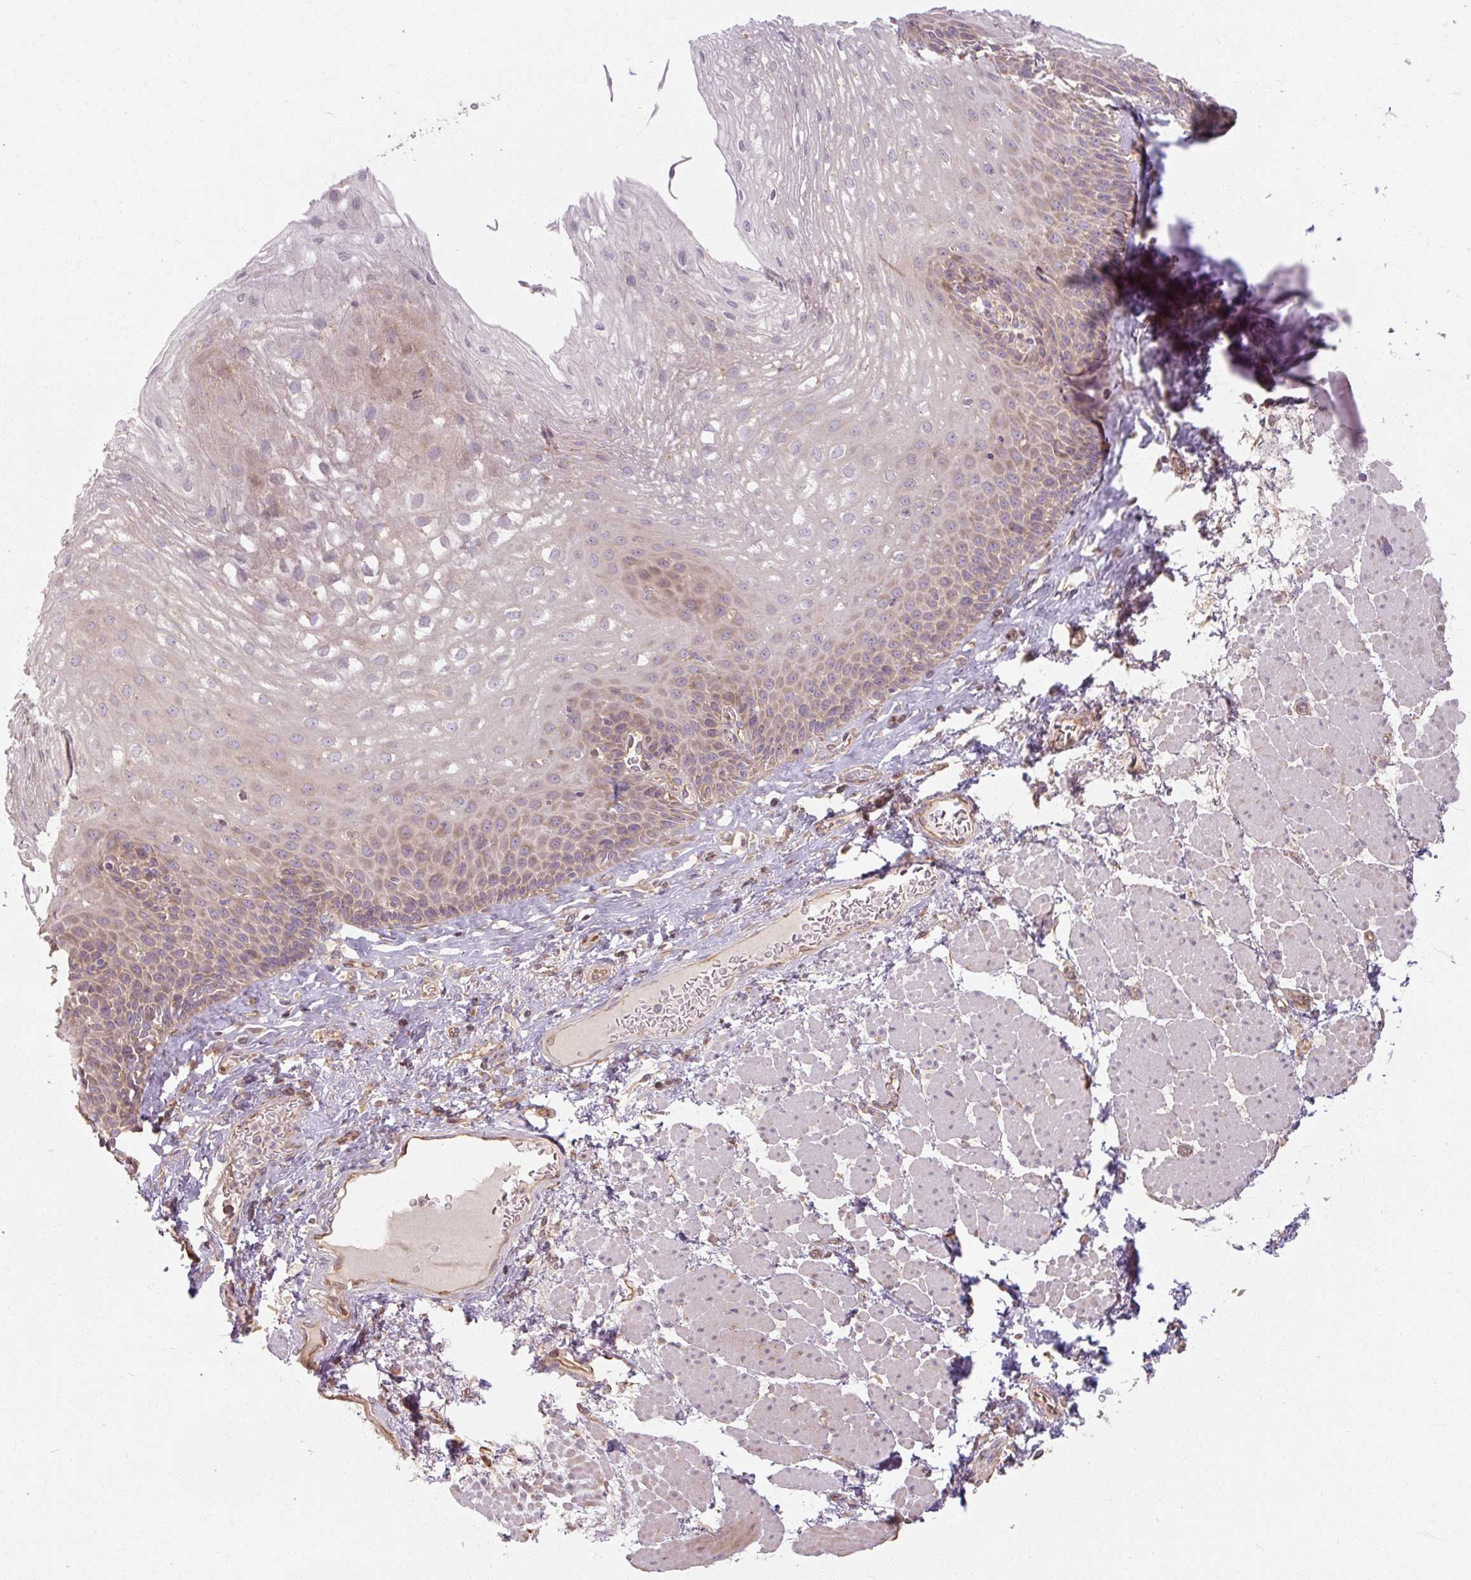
{"staining": {"intensity": "weak", "quantity": "25%-75%", "location": "cytoplasmic/membranous"}, "tissue": "esophagus", "cell_type": "Squamous epithelial cells", "image_type": "normal", "snomed": [{"axis": "morphology", "description": "Normal tissue, NOS"}, {"axis": "topography", "description": "Esophagus"}], "caption": "Protein staining of benign esophagus exhibits weak cytoplasmic/membranous staining in about 25%-75% of squamous epithelial cells.", "gene": "RB1CC1", "patient": {"sex": "female", "age": 66}}